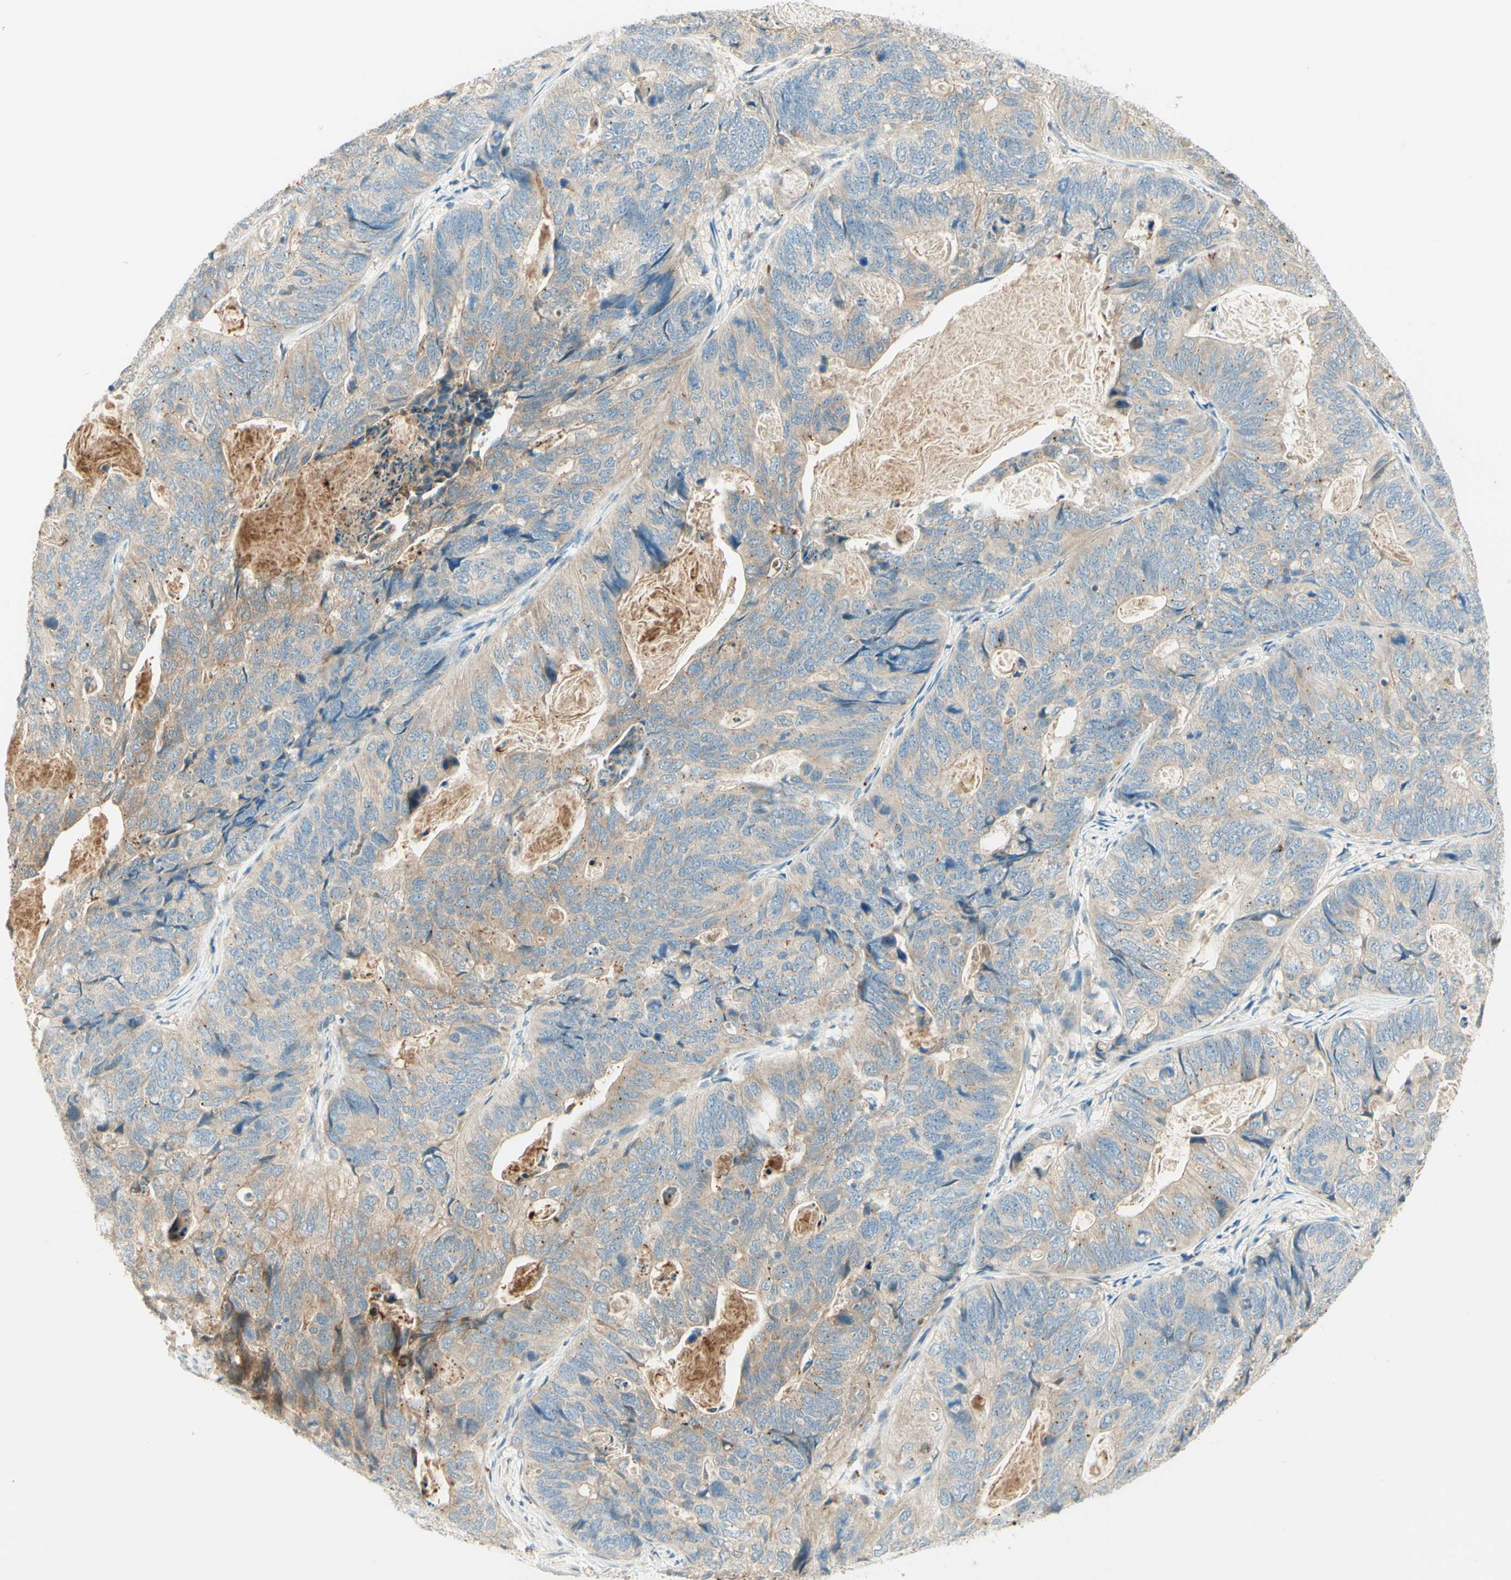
{"staining": {"intensity": "moderate", "quantity": ">75%", "location": "cytoplasmic/membranous"}, "tissue": "stomach cancer", "cell_type": "Tumor cells", "image_type": "cancer", "snomed": [{"axis": "morphology", "description": "Adenocarcinoma, NOS"}, {"axis": "topography", "description": "Stomach"}], "caption": "A high-resolution histopathology image shows IHC staining of stomach adenocarcinoma, which demonstrates moderate cytoplasmic/membranous positivity in about >75% of tumor cells. Immunohistochemistry (ihc) stains the protein of interest in brown and the nuclei are stained blue.", "gene": "PROM1", "patient": {"sex": "female", "age": 89}}